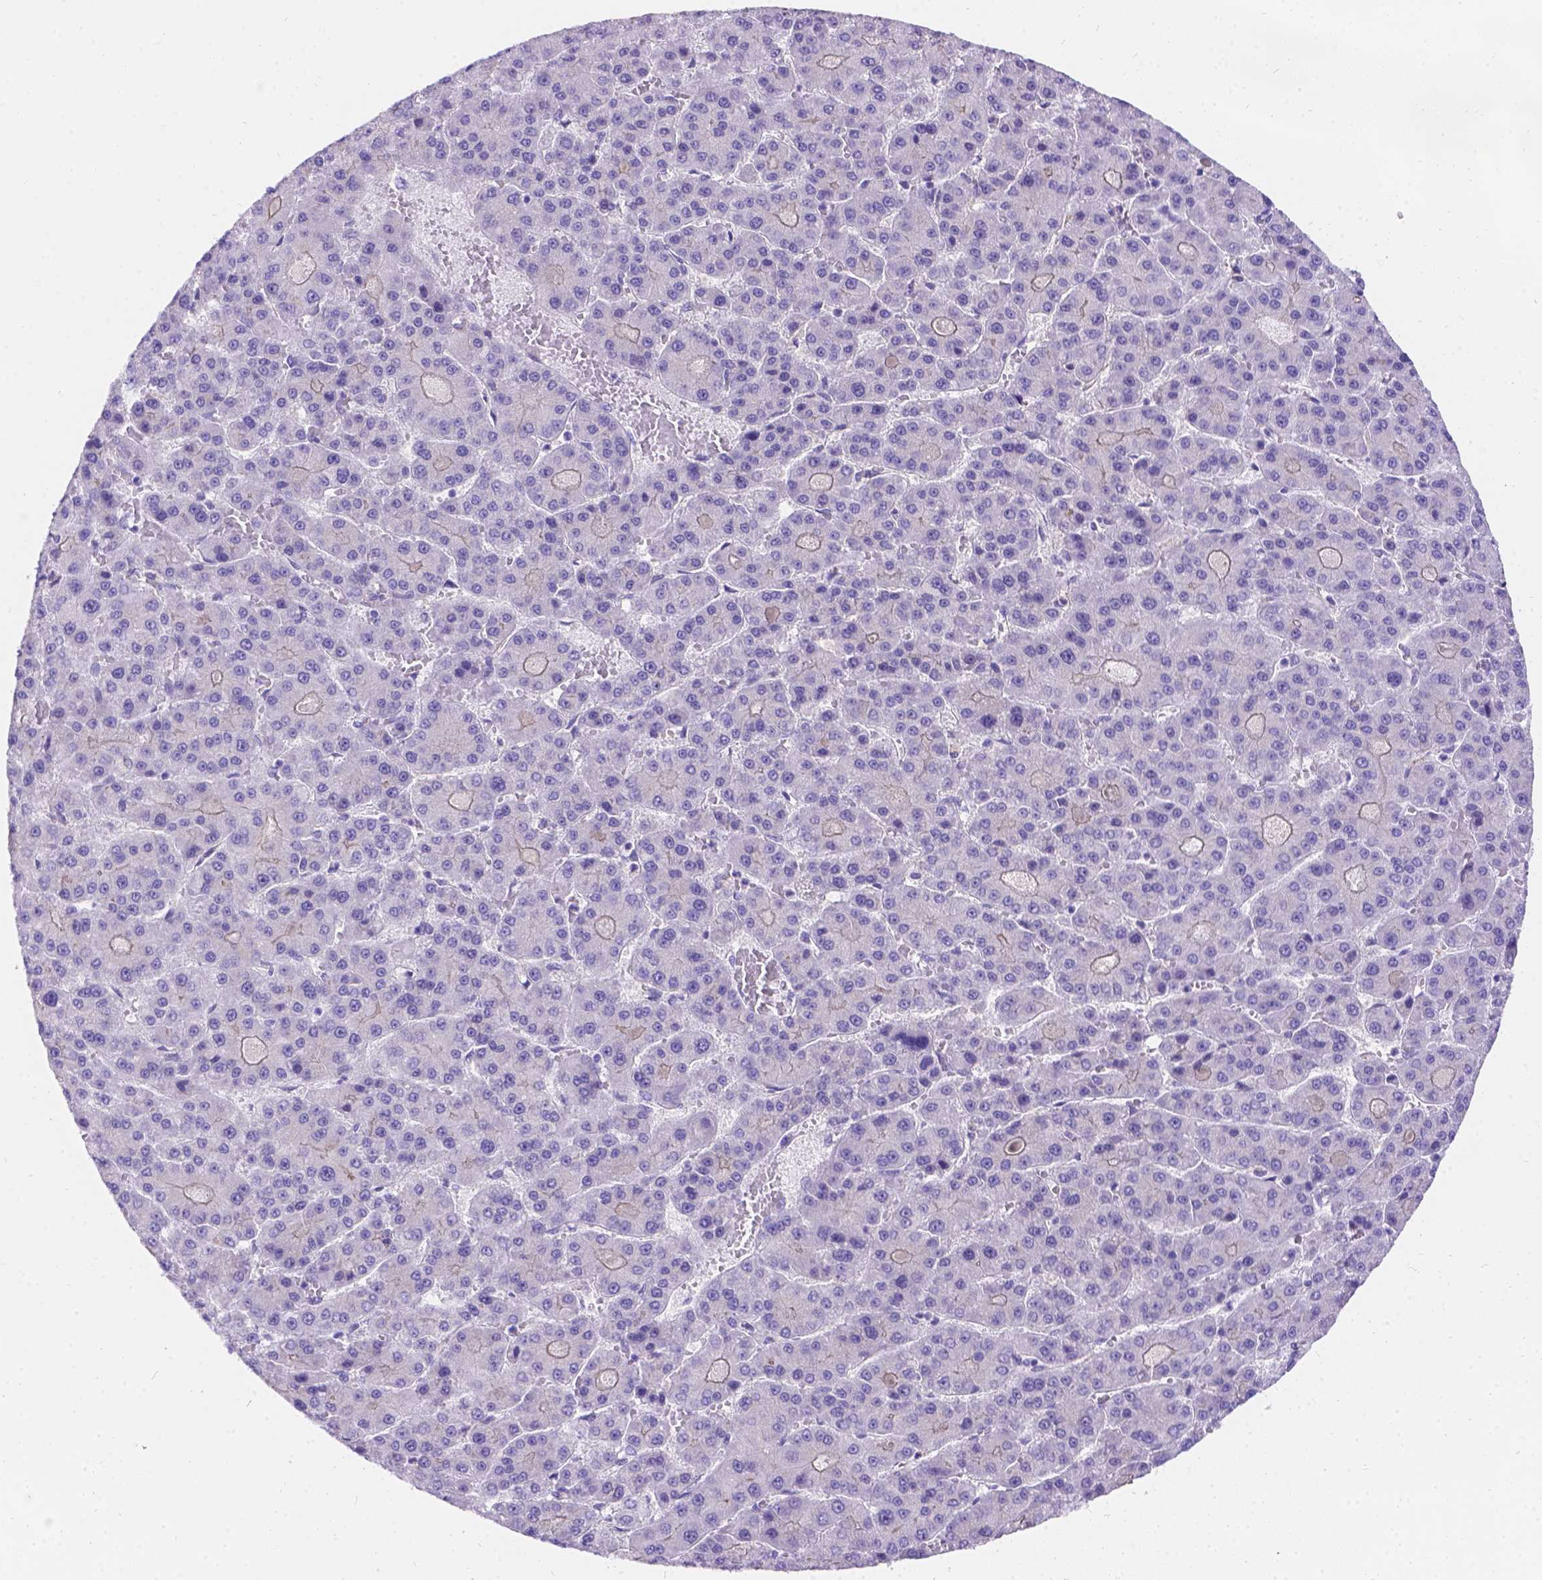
{"staining": {"intensity": "negative", "quantity": "none", "location": "none"}, "tissue": "liver cancer", "cell_type": "Tumor cells", "image_type": "cancer", "snomed": [{"axis": "morphology", "description": "Carcinoma, Hepatocellular, NOS"}, {"axis": "topography", "description": "Liver"}], "caption": "Liver cancer was stained to show a protein in brown. There is no significant expression in tumor cells. (Brightfield microscopy of DAB (3,3'-diaminobenzidine) immunohistochemistry (IHC) at high magnification).", "gene": "PALS1", "patient": {"sex": "male", "age": 70}}